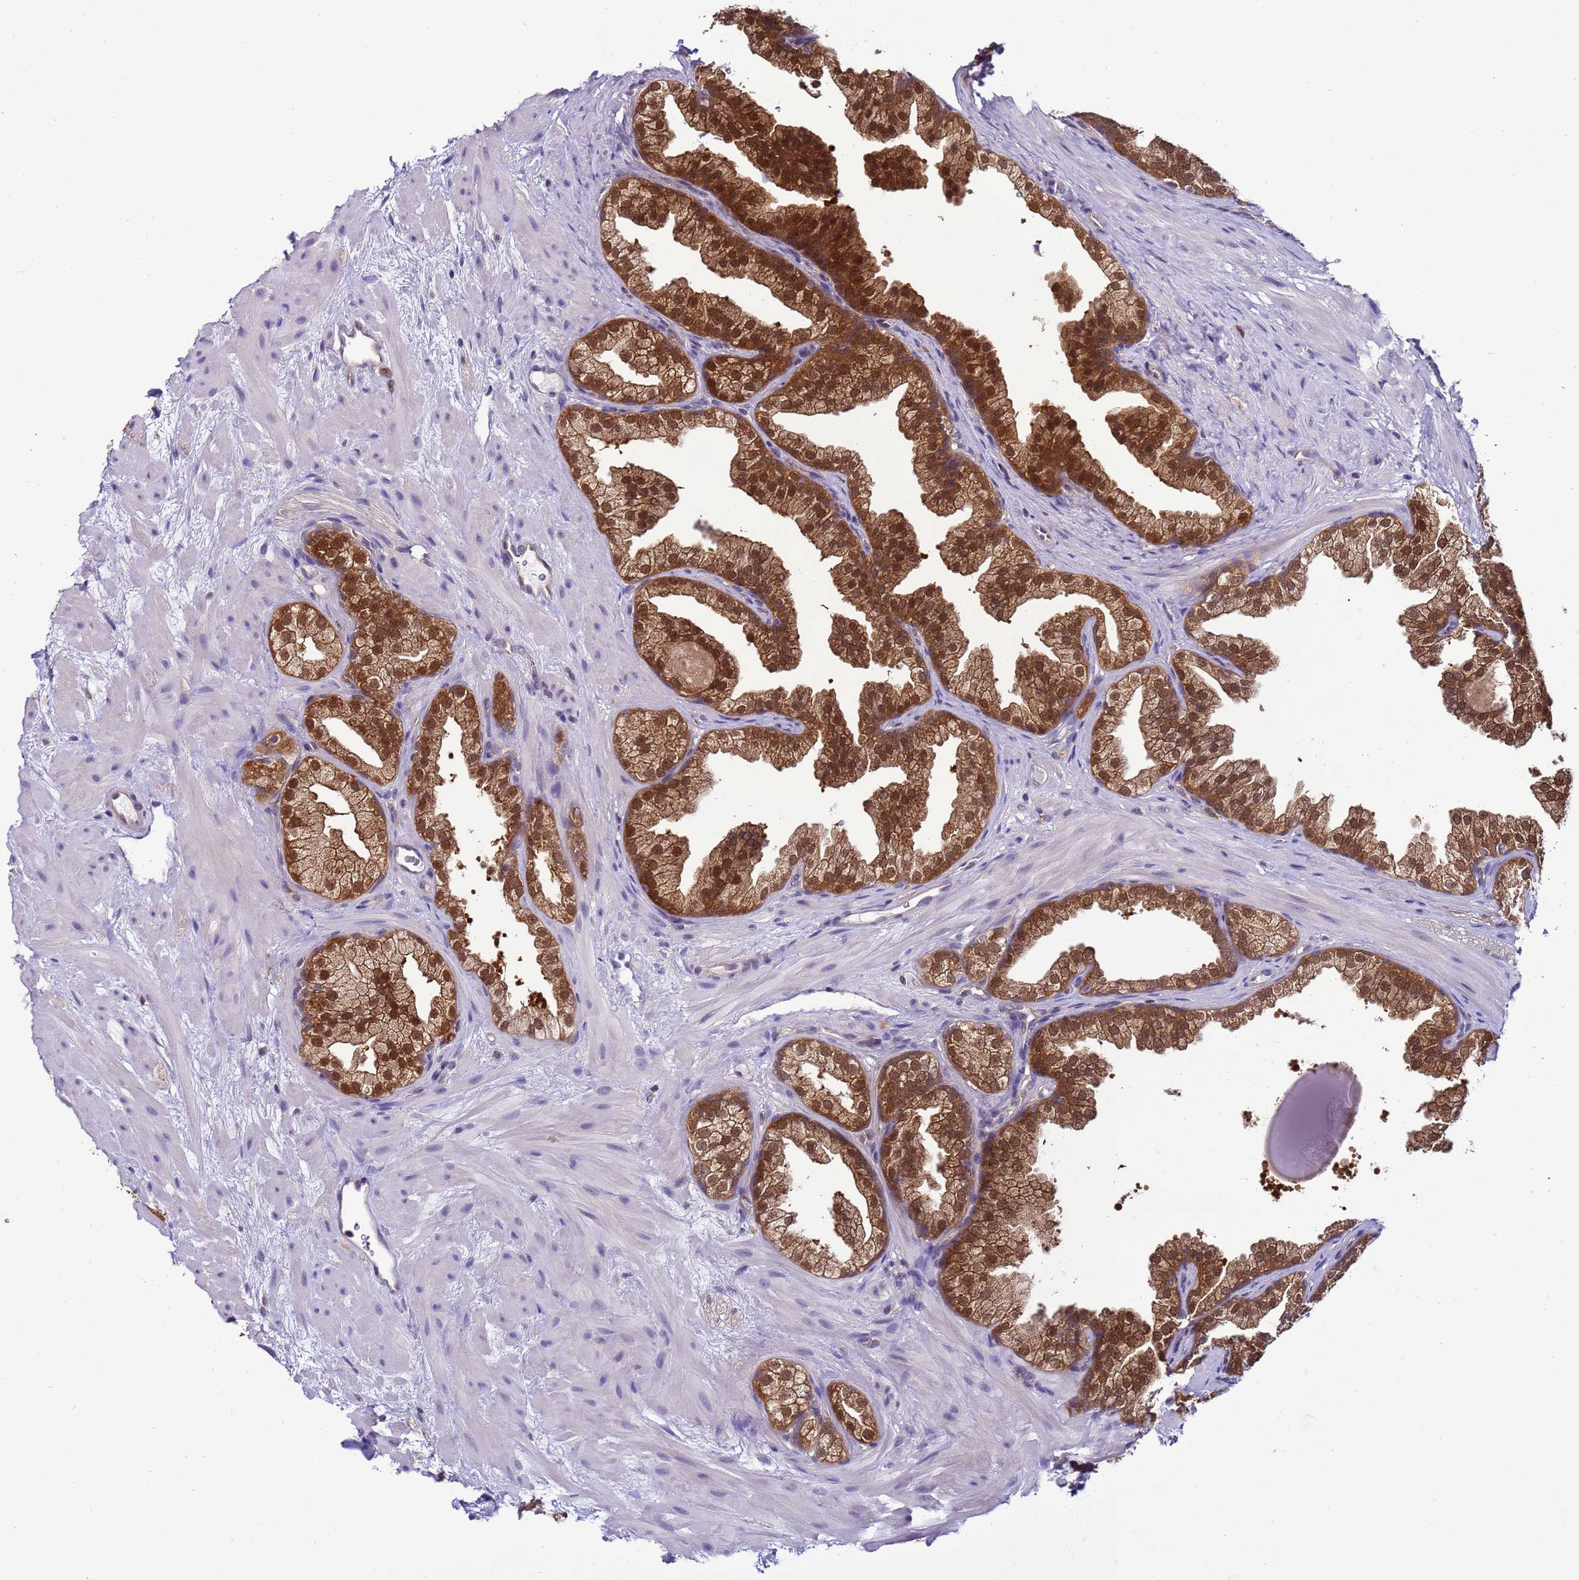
{"staining": {"intensity": "strong", "quantity": ">75%", "location": "cytoplasmic/membranous,nuclear"}, "tissue": "prostate", "cell_type": "Glandular cells", "image_type": "normal", "snomed": [{"axis": "morphology", "description": "Normal tissue, NOS"}, {"axis": "topography", "description": "Prostate"}], "caption": "The photomicrograph shows immunohistochemical staining of normal prostate. There is strong cytoplasmic/membranous,nuclear positivity is appreciated in approximately >75% of glandular cells.", "gene": "DDI2", "patient": {"sex": "male", "age": 37}}